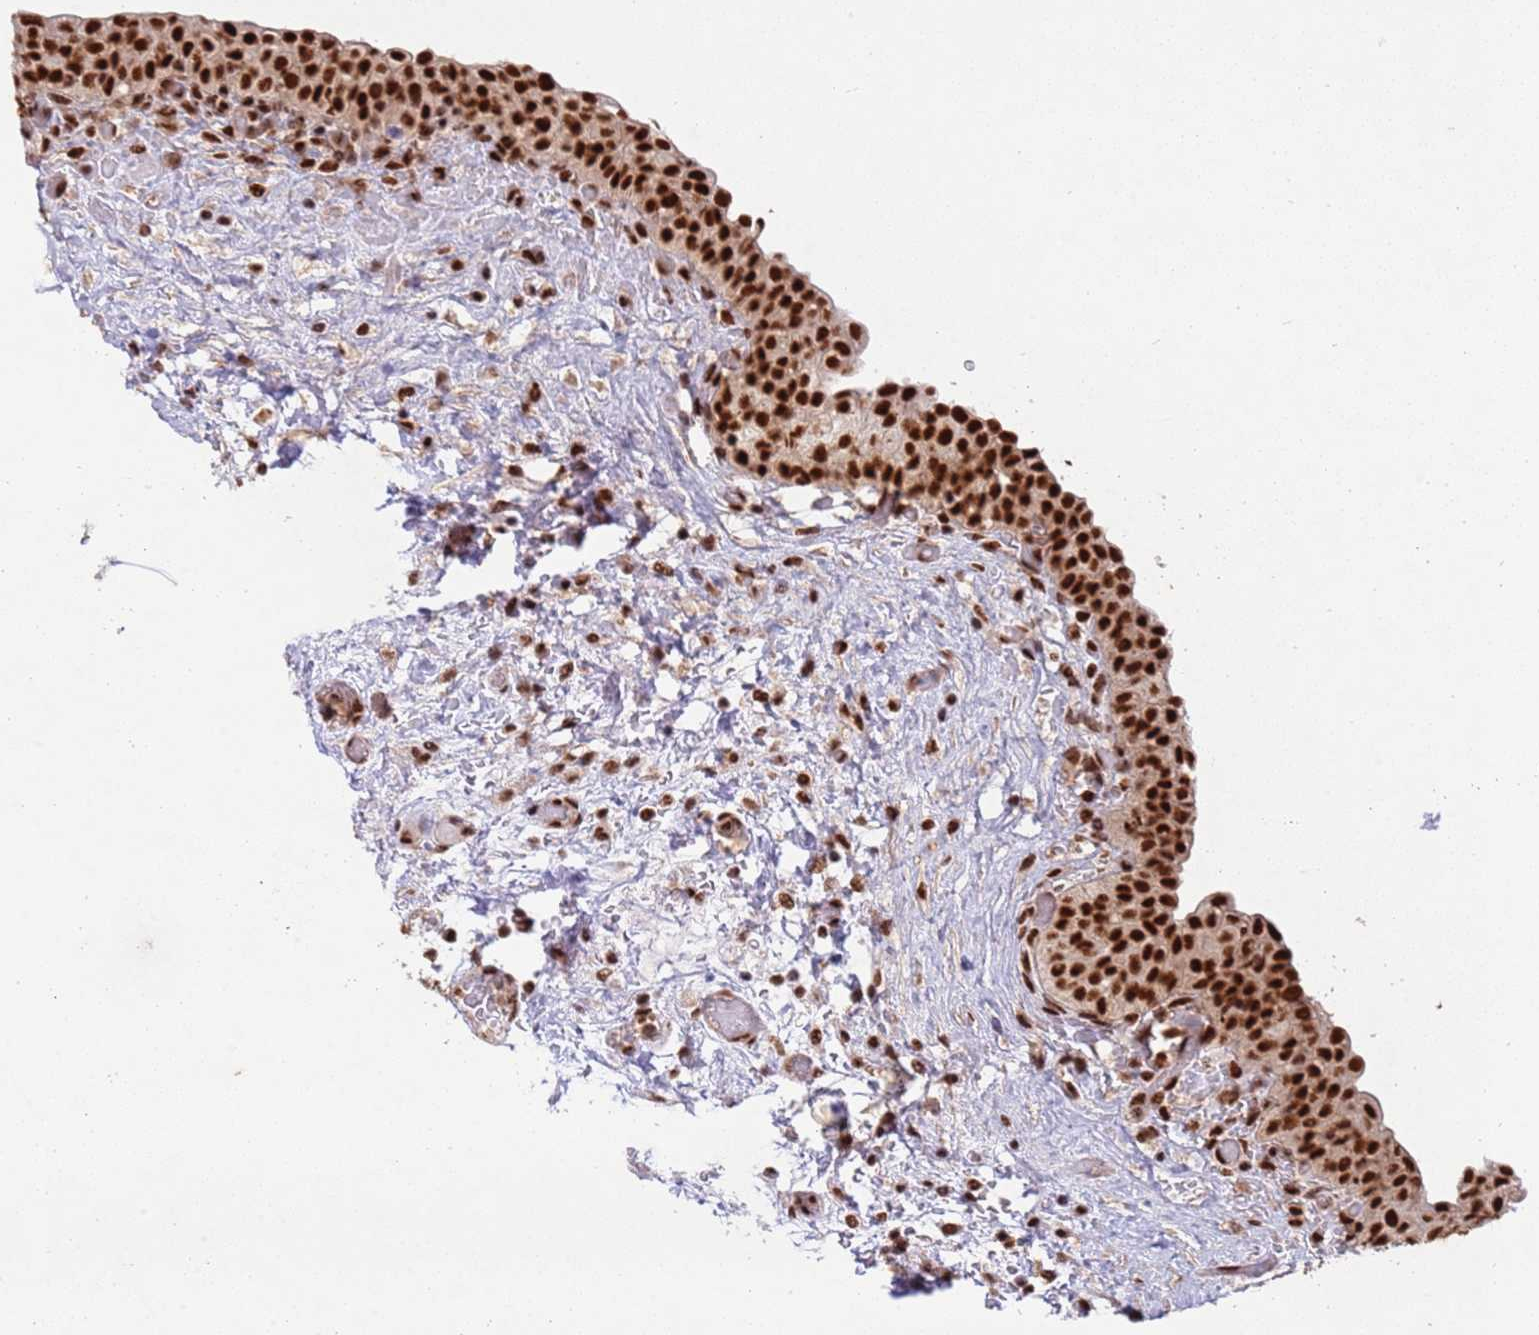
{"staining": {"intensity": "strong", "quantity": ">75%", "location": "nuclear"}, "tissue": "urinary bladder", "cell_type": "Urothelial cells", "image_type": "normal", "snomed": [{"axis": "morphology", "description": "Normal tissue, NOS"}, {"axis": "topography", "description": "Urinary bladder"}], "caption": "Urinary bladder stained for a protein reveals strong nuclear positivity in urothelial cells.", "gene": "ESF1", "patient": {"sex": "male", "age": 69}}